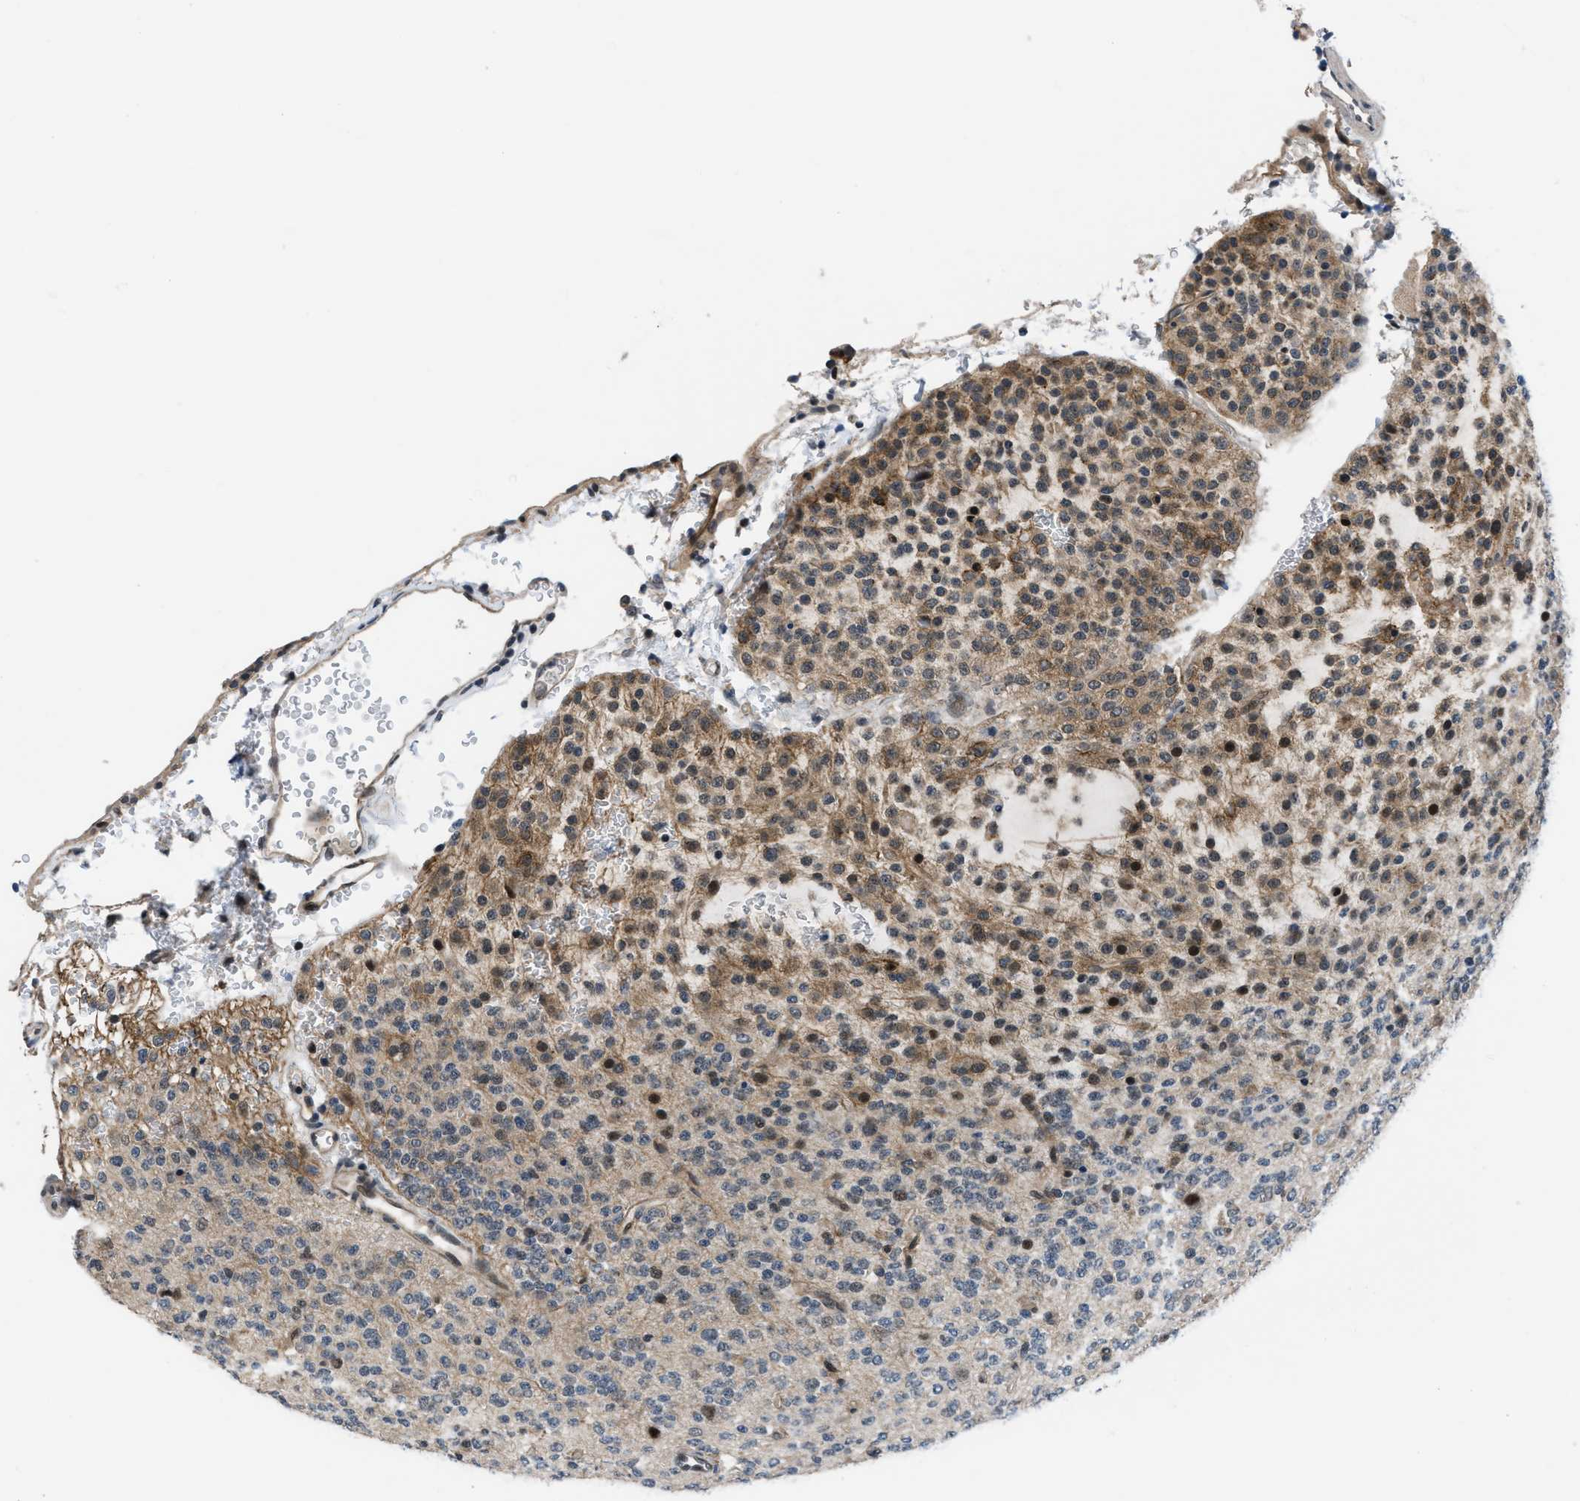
{"staining": {"intensity": "moderate", "quantity": "25%-75%", "location": "cytoplasmic/membranous,nuclear"}, "tissue": "glioma", "cell_type": "Tumor cells", "image_type": "cancer", "snomed": [{"axis": "morphology", "description": "Glioma, malignant, Low grade"}, {"axis": "topography", "description": "Brain"}], "caption": "Protein expression analysis of low-grade glioma (malignant) shows moderate cytoplasmic/membranous and nuclear staining in about 25%-75% of tumor cells.", "gene": "SETD5", "patient": {"sex": "male", "age": 38}}